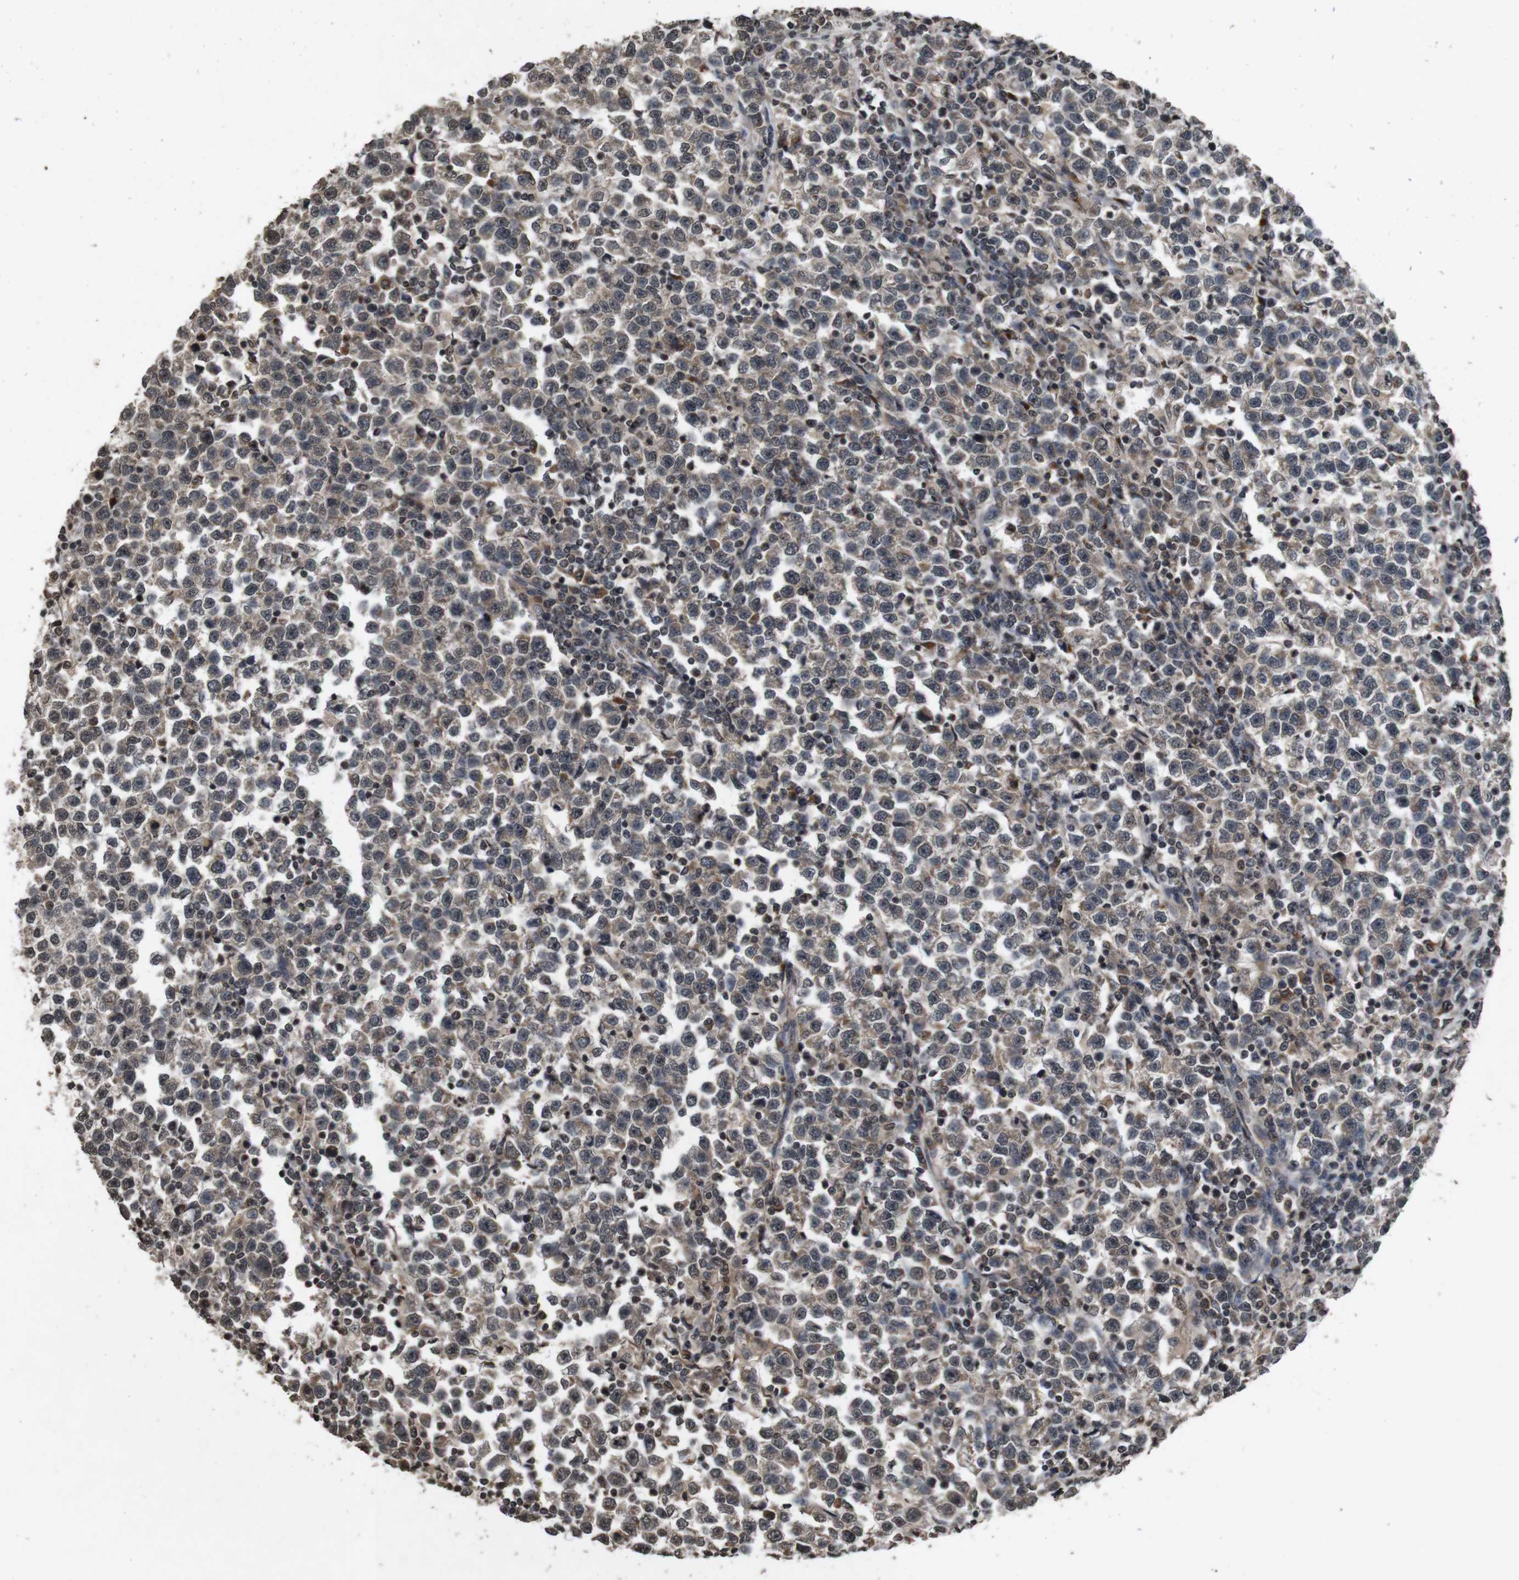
{"staining": {"intensity": "moderate", "quantity": "25%-75%", "location": "cytoplasmic/membranous"}, "tissue": "testis cancer", "cell_type": "Tumor cells", "image_type": "cancer", "snomed": [{"axis": "morphology", "description": "Normal tissue, NOS"}, {"axis": "morphology", "description": "Seminoma, NOS"}, {"axis": "topography", "description": "Testis"}], "caption": "A brown stain labels moderate cytoplasmic/membranous expression of a protein in seminoma (testis) tumor cells.", "gene": "SORL1", "patient": {"sex": "male", "age": 43}}